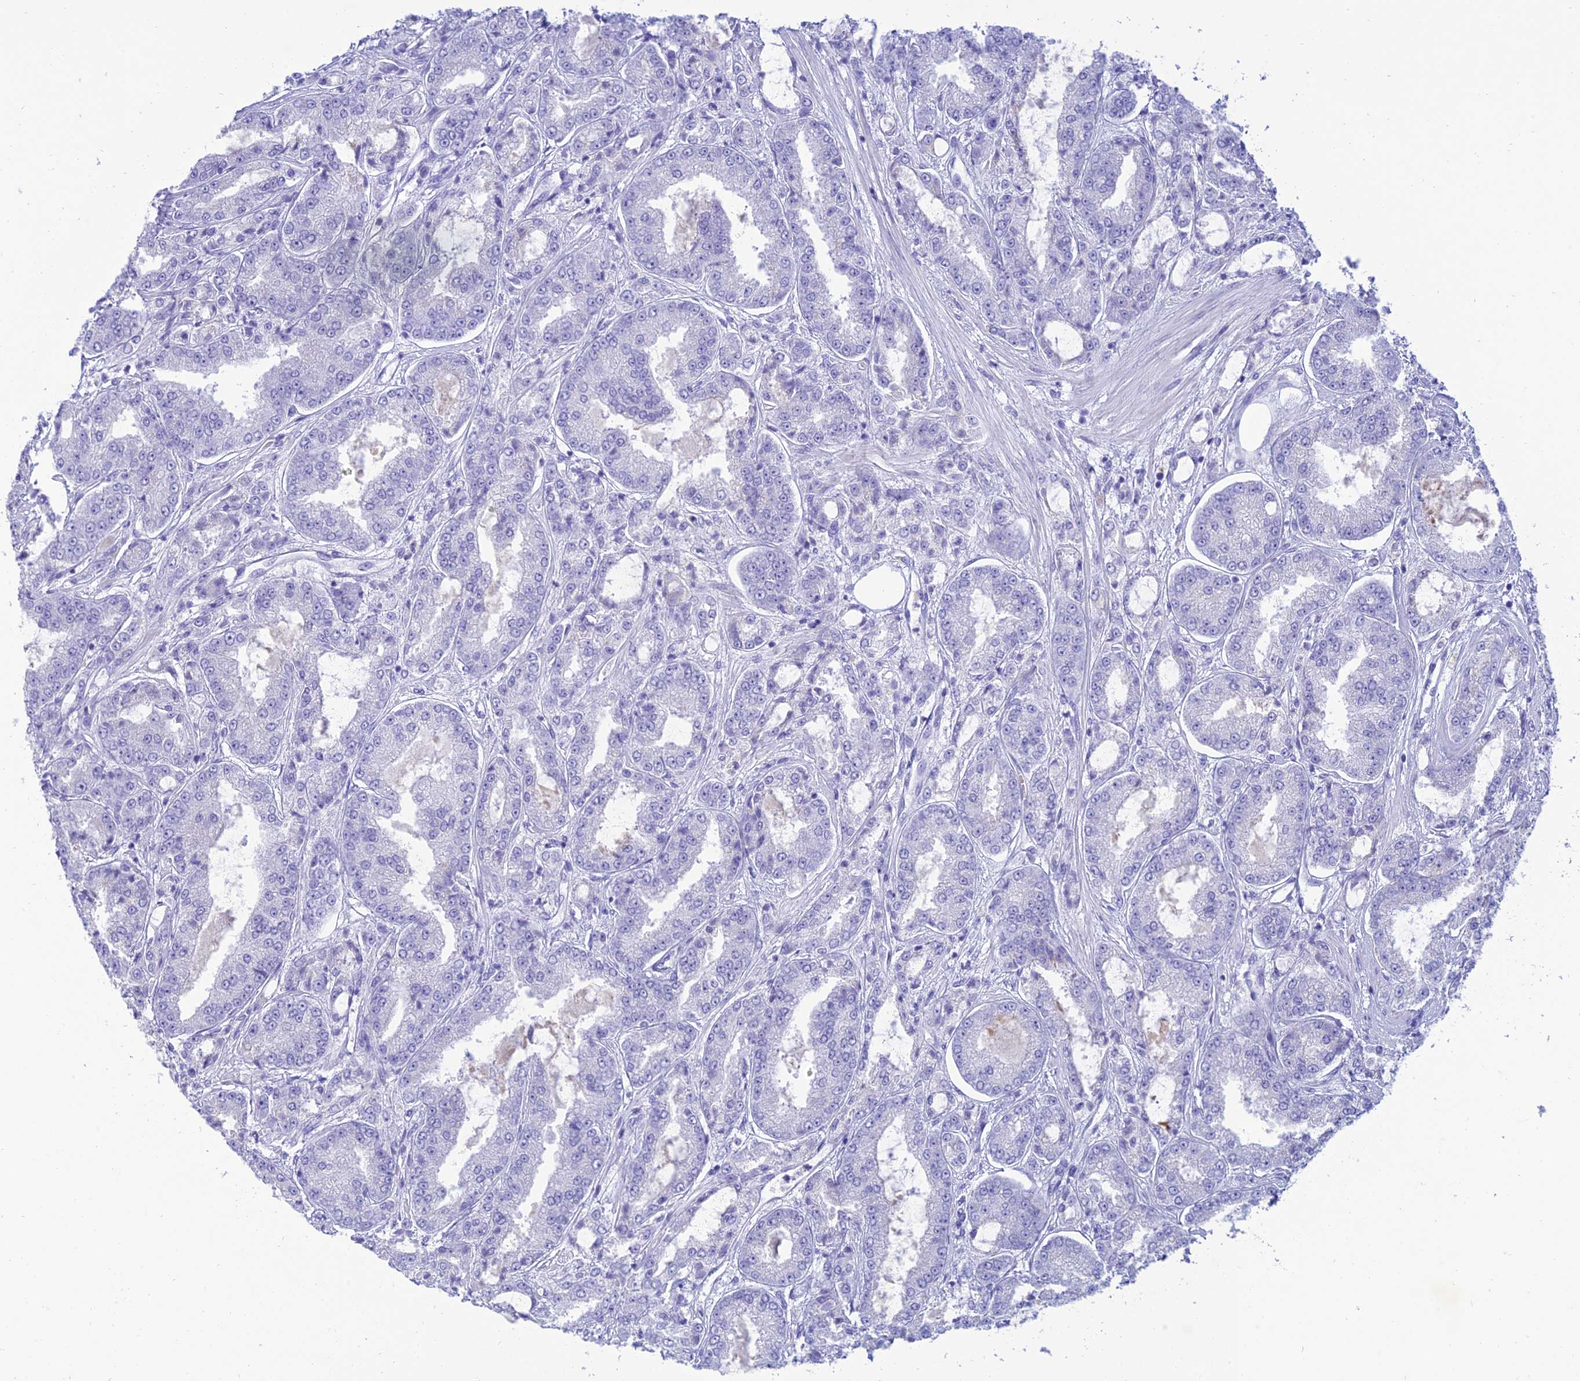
{"staining": {"intensity": "negative", "quantity": "none", "location": "none"}, "tissue": "prostate cancer", "cell_type": "Tumor cells", "image_type": "cancer", "snomed": [{"axis": "morphology", "description": "Adenocarcinoma, High grade"}, {"axis": "topography", "description": "Prostate"}], "caption": "Tumor cells show no significant protein positivity in prostate cancer.", "gene": "MAL2", "patient": {"sex": "male", "age": 71}}